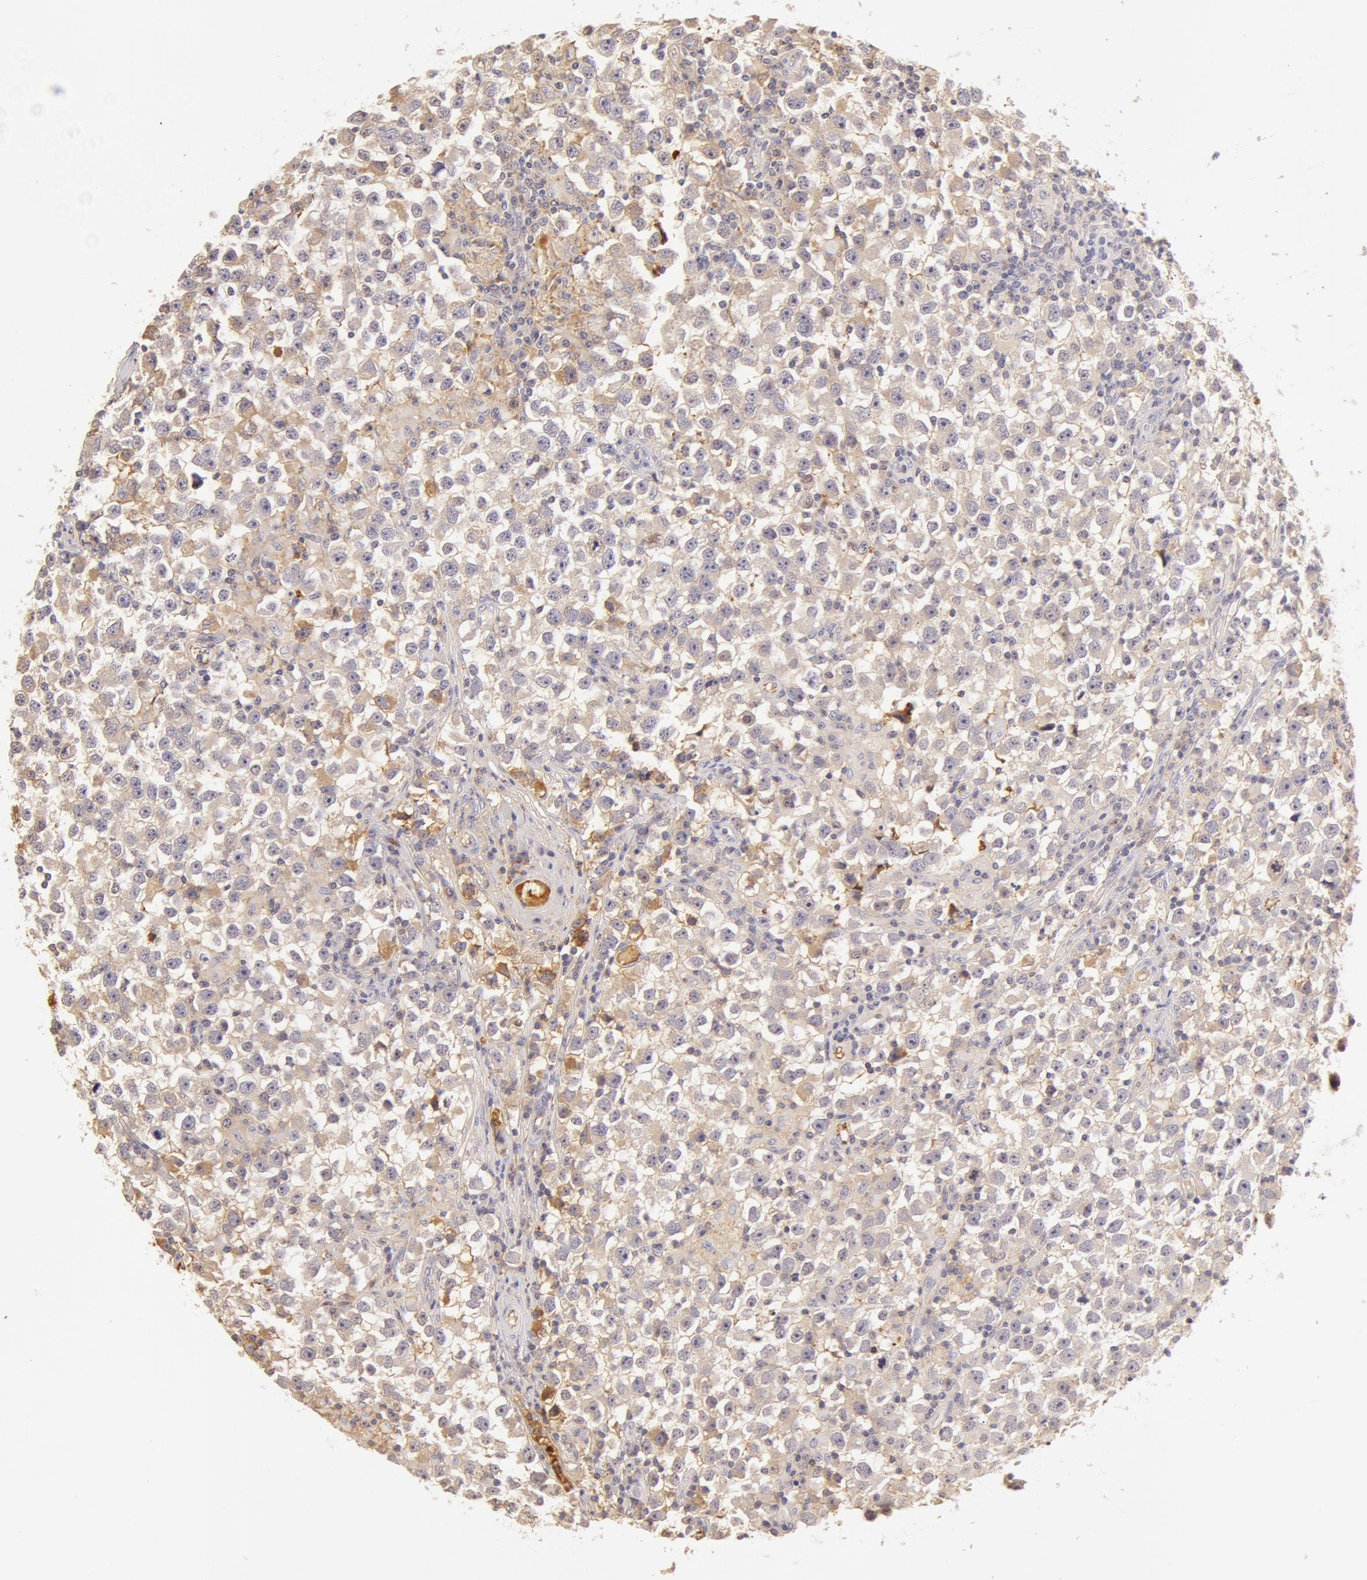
{"staining": {"intensity": "weak", "quantity": "<25%", "location": "cytoplasmic/membranous"}, "tissue": "testis cancer", "cell_type": "Tumor cells", "image_type": "cancer", "snomed": [{"axis": "morphology", "description": "Seminoma, NOS"}, {"axis": "topography", "description": "Testis"}], "caption": "This is an immunohistochemistry (IHC) micrograph of seminoma (testis). There is no staining in tumor cells.", "gene": "AHSG", "patient": {"sex": "male", "age": 33}}